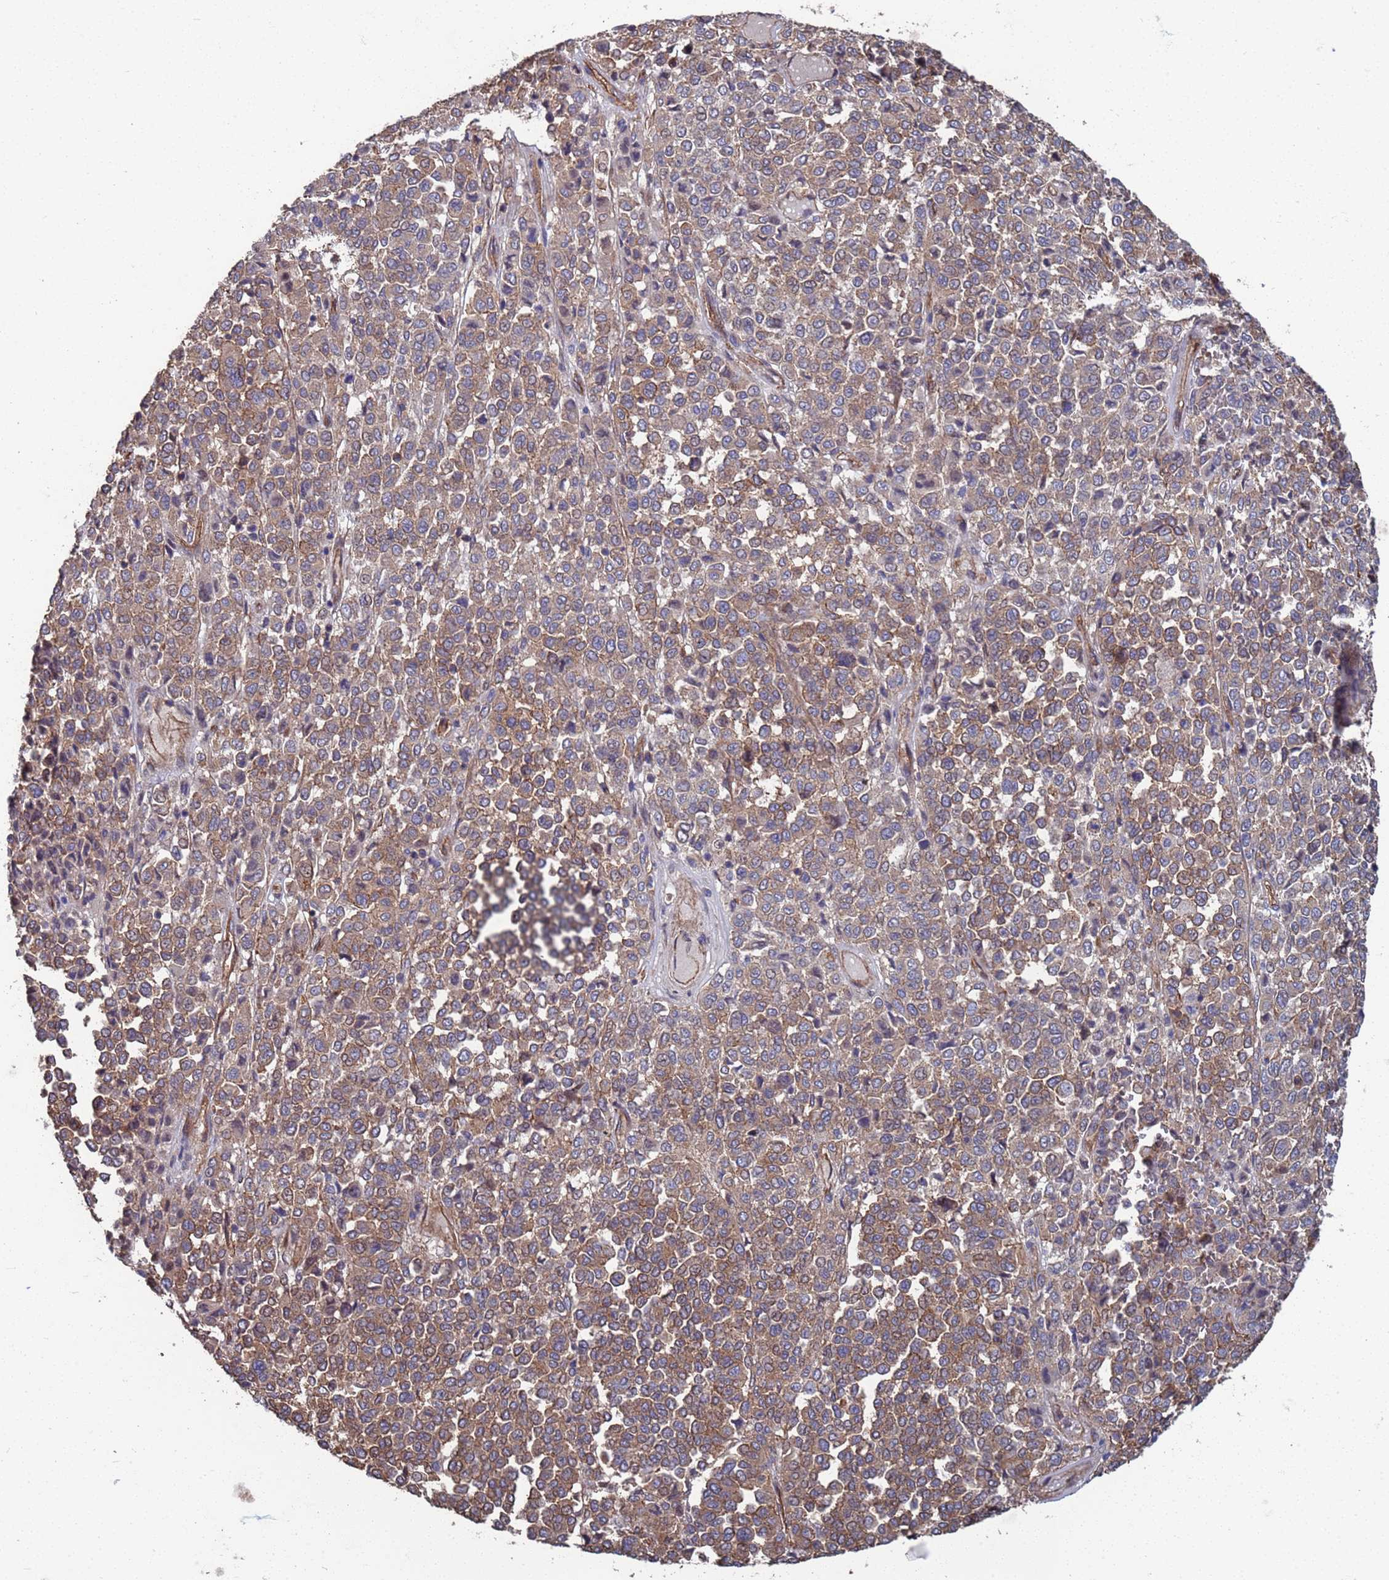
{"staining": {"intensity": "moderate", "quantity": ">75%", "location": "cytoplasmic/membranous"}, "tissue": "melanoma", "cell_type": "Tumor cells", "image_type": "cancer", "snomed": [{"axis": "morphology", "description": "Malignant melanoma, Metastatic site"}, {"axis": "topography", "description": "Pancreas"}], "caption": "Moderate cytoplasmic/membranous expression is seen in approximately >75% of tumor cells in malignant melanoma (metastatic site). The protein of interest is shown in brown color, while the nuclei are stained blue.", "gene": "NDUFAF6", "patient": {"sex": "female", "age": 30}}